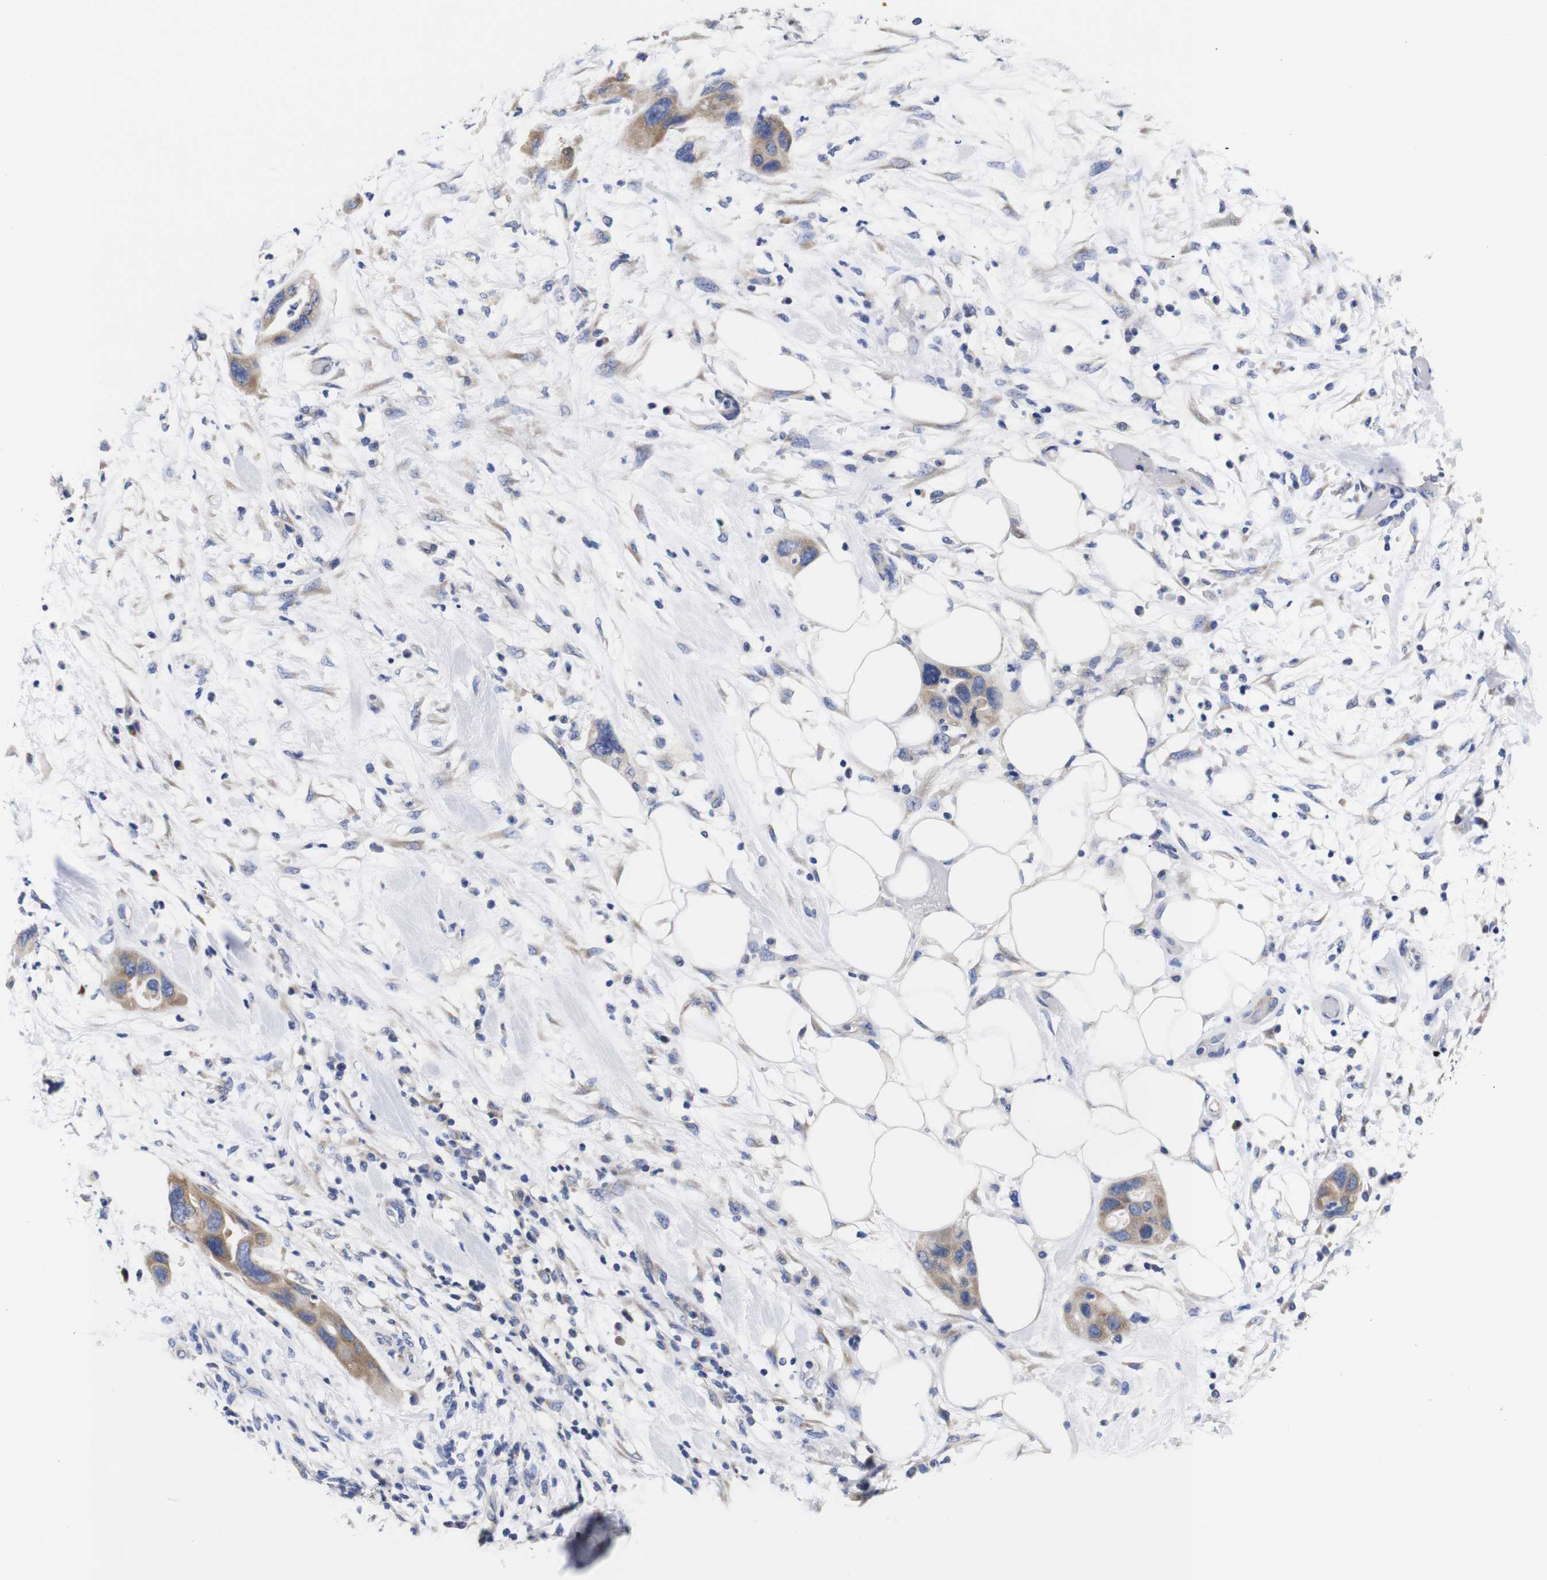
{"staining": {"intensity": "moderate", "quantity": ">75%", "location": "cytoplasmic/membranous"}, "tissue": "pancreatic cancer", "cell_type": "Tumor cells", "image_type": "cancer", "snomed": [{"axis": "morphology", "description": "Adenocarcinoma, NOS"}, {"axis": "topography", "description": "Pancreas"}], "caption": "Pancreatic adenocarcinoma stained with DAB immunohistochemistry reveals medium levels of moderate cytoplasmic/membranous positivity in approximately >75% of tumor cells. (Brightfield microscopy of DAB IHC at high magnification).", "gene": "OPN3", "patient": {"sex": "female", "age": 71}}